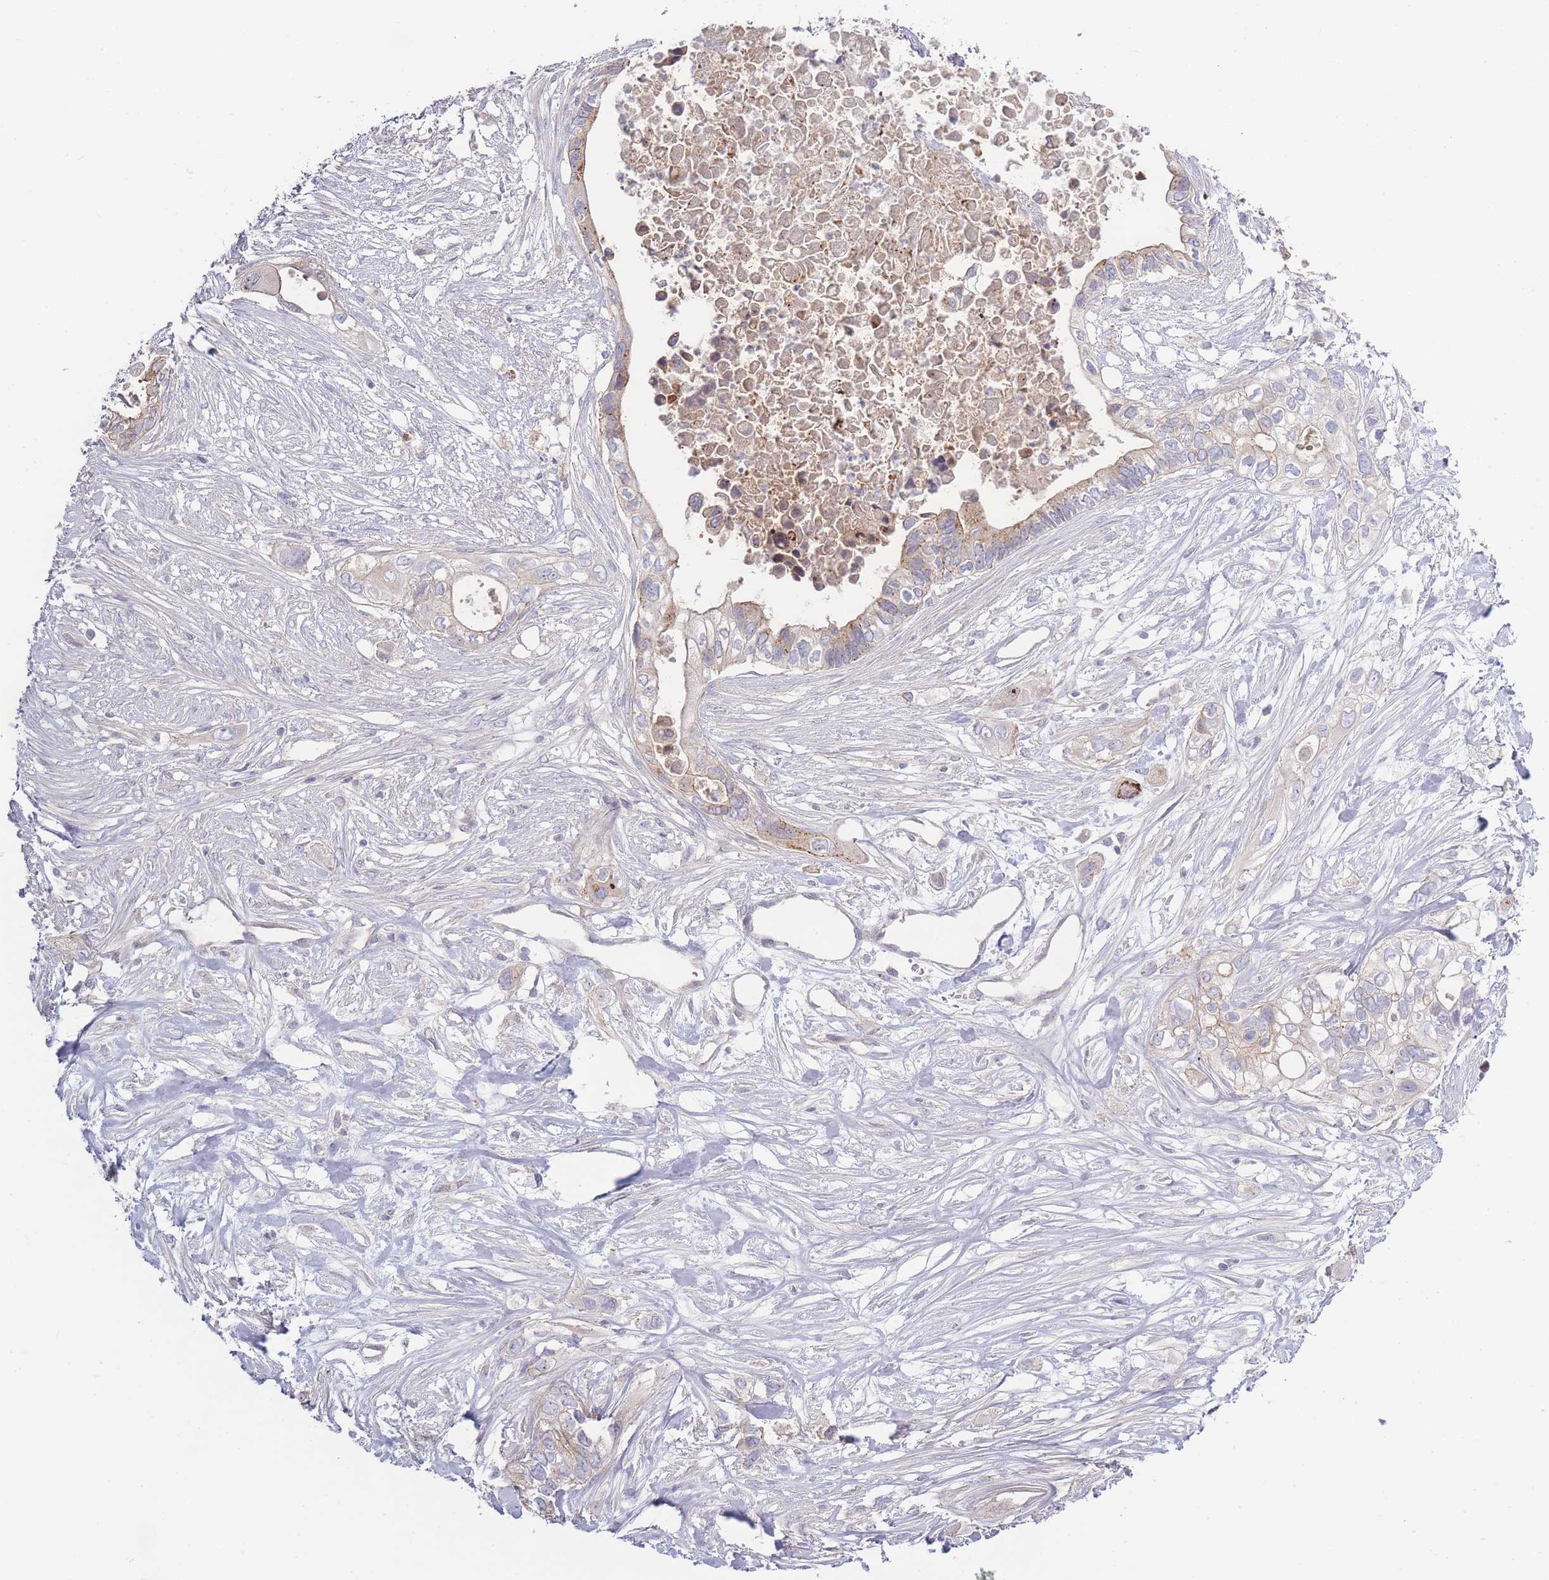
{"staining": {"intensity": "moderate", "quantity": "<25%", "location": "cytoplasmic/membranous"}, "tissue": "pancreatic cancer", "cell_type": "Tumor cells", "image_type": "cancer", "snomed": [{"axis": "morphology", "description": "Adenocarcinoma, NOS"}, {"axis": "topography", "description": "Pancreas"}], "caption": "Pancreatic adenocarcinoma stained with a brown dye demonstrates moderate cytoplasmic/membranous positive positivity in about <25% of tumor cells.", "gene": "SPHKAP", "patient": {"sex": "female", "age": 63}}